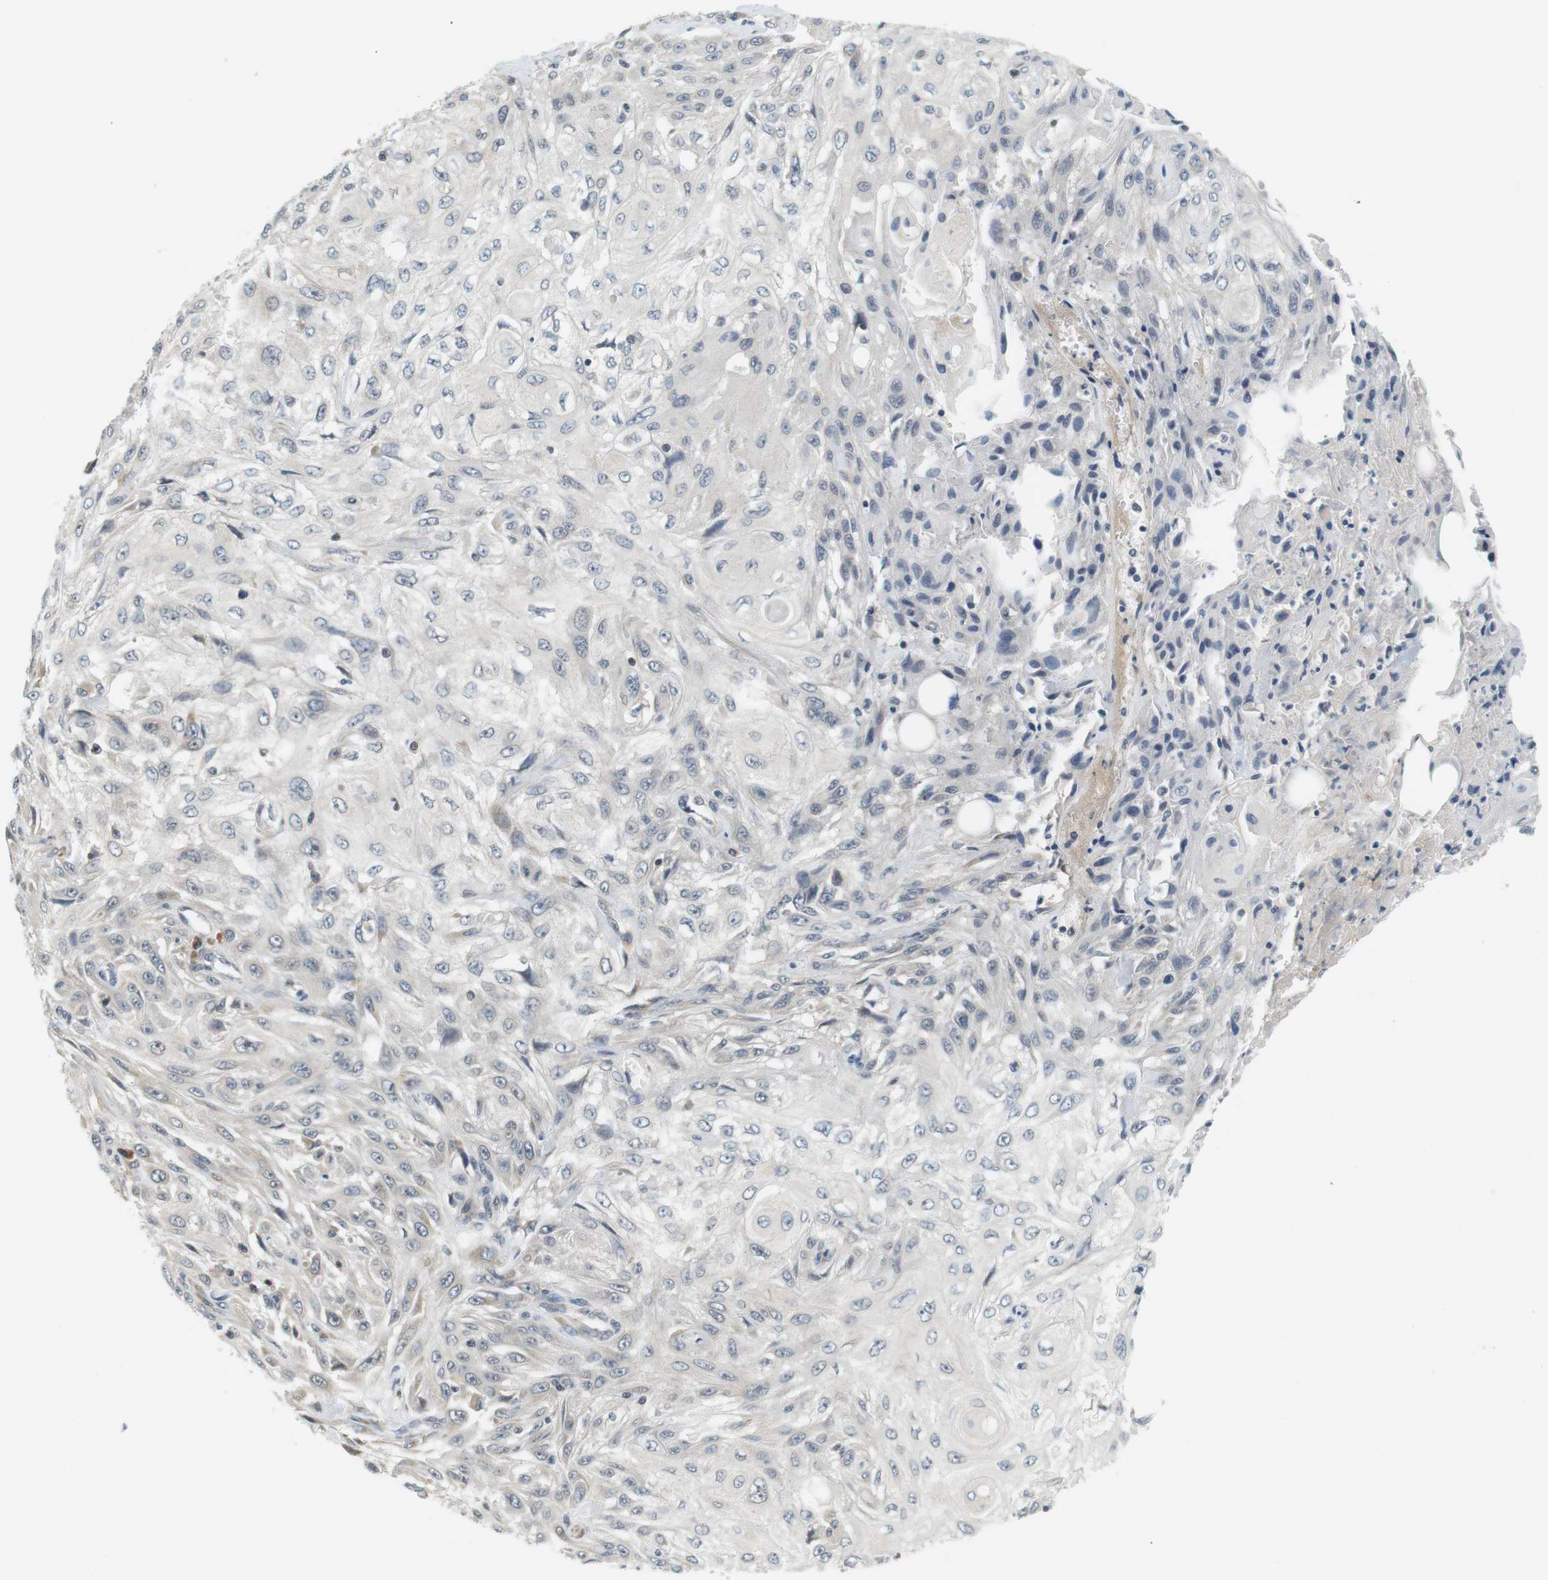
{"staining": {"intensity": "negative", "quantity": "none", "location": "none"}, "tissue": "skin cancer", "cell_type": "Tumor cells", "image_type": "cancer", "snomed": [{"axis": "morphology", "description": "Squamous cell carcinoma, NOS"}, {"axis": "topography", "description": "Skin"}], "caption": "Human skin cancer stained for a protein using IHC displays no positivity in tumor cells.", "gene": "WNT7A", "patient": {"sex": "male", "age": 75}}